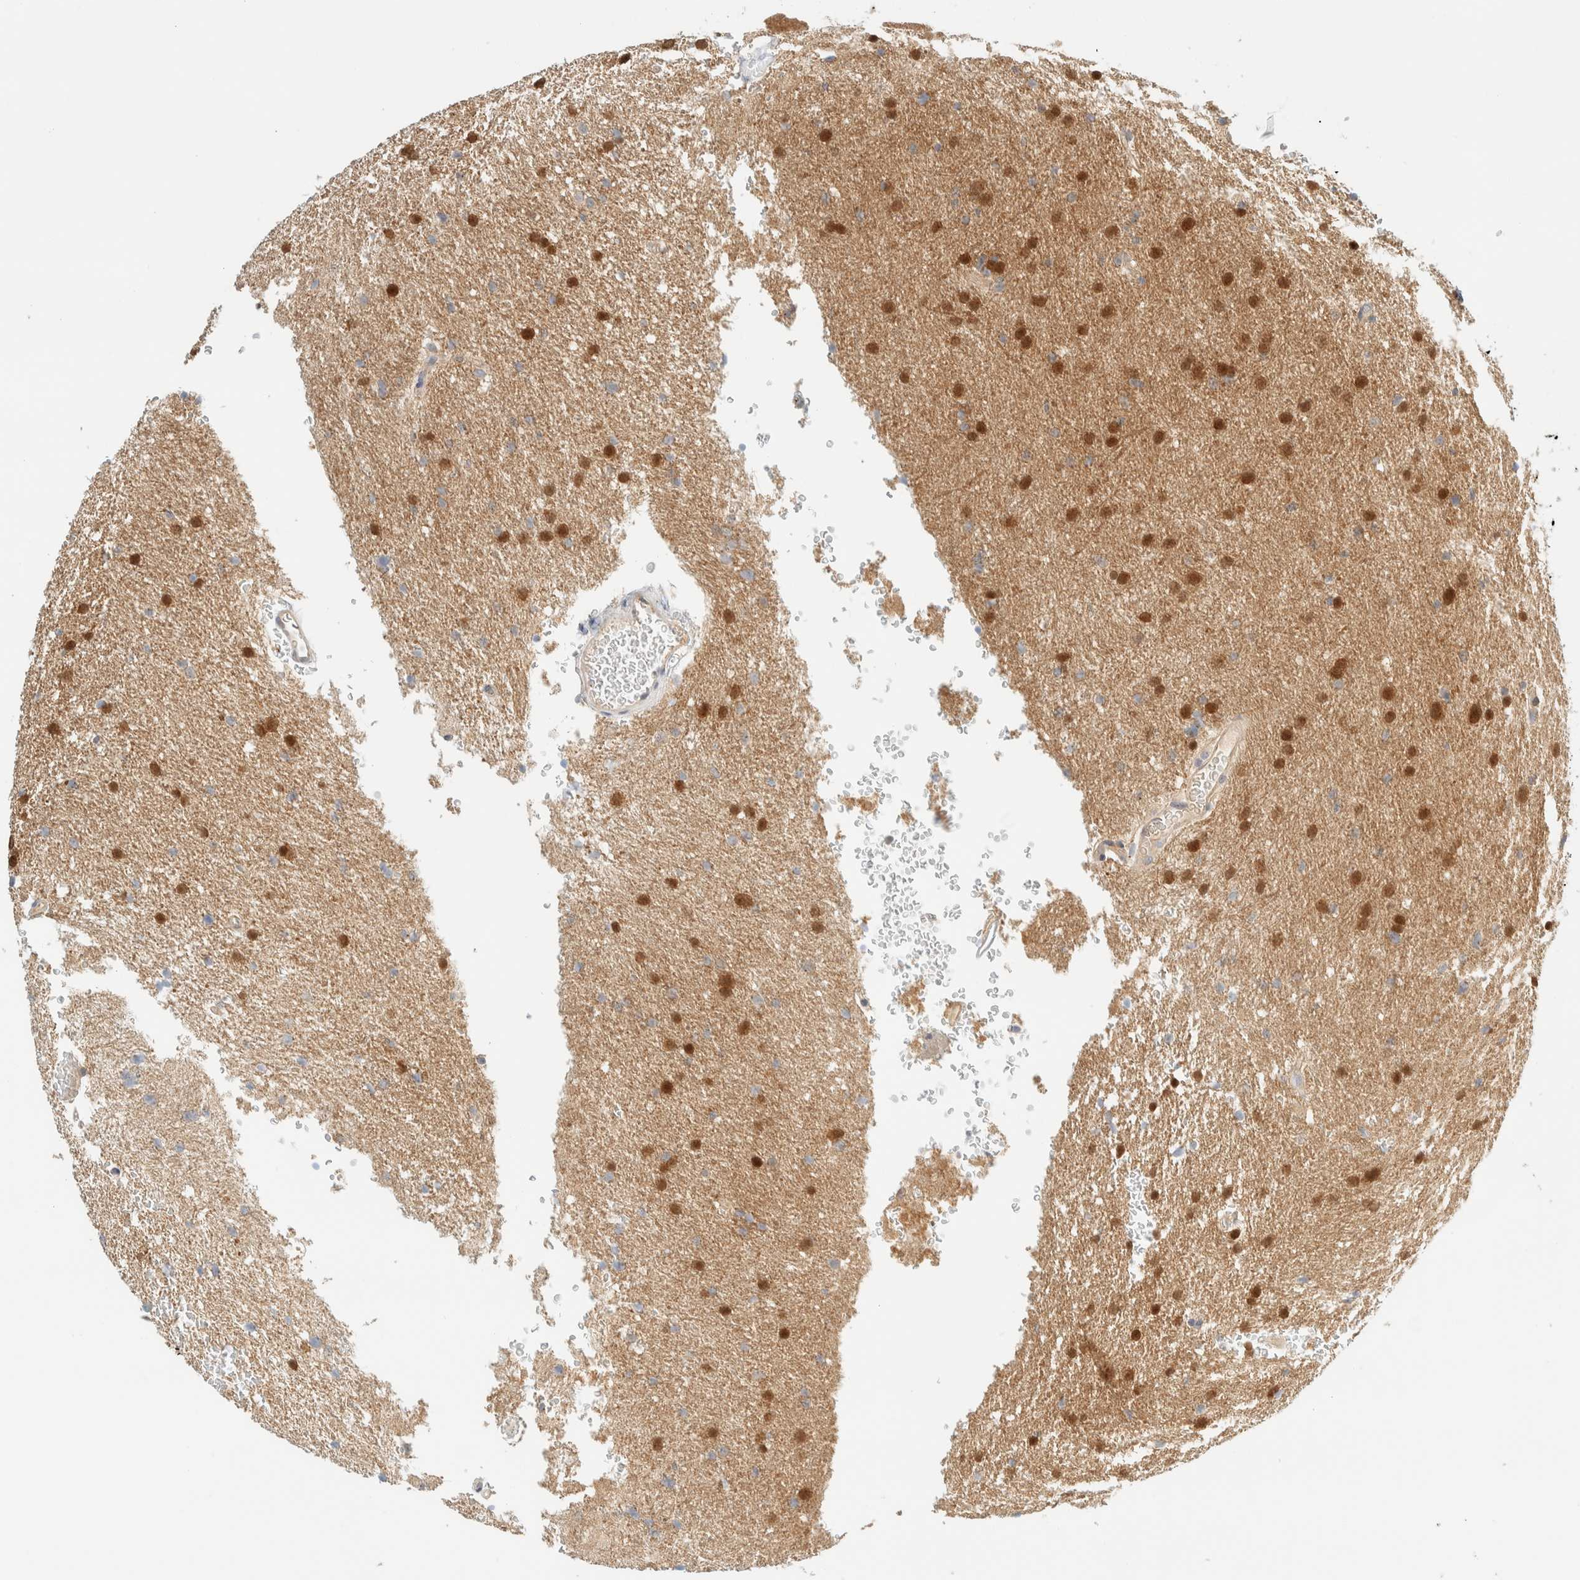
{"staining": {"intensity": "moderate", "quantity": ">75%", "location": "nuclear"}, "tissue": "glioma", "cell_type": "Tumor cells", "image_type": "cancer", "snomed": [{"axis": "morphology", "description": "Glioma, malignant, Low grade"}, {"axis": "topography", "description": "Brain"}], "caption": "High-magnification brightfield microscopy of glioma stained with DAB (3,3'-diaminobenzidine) (brown) and counterstained with hematoxylin (blue). tumor cells exhibit moderate nuclear staining is present in approximately>75% of cells.", "gene": "PCYT2", "patient": {"sex": "female", "age": 37}}